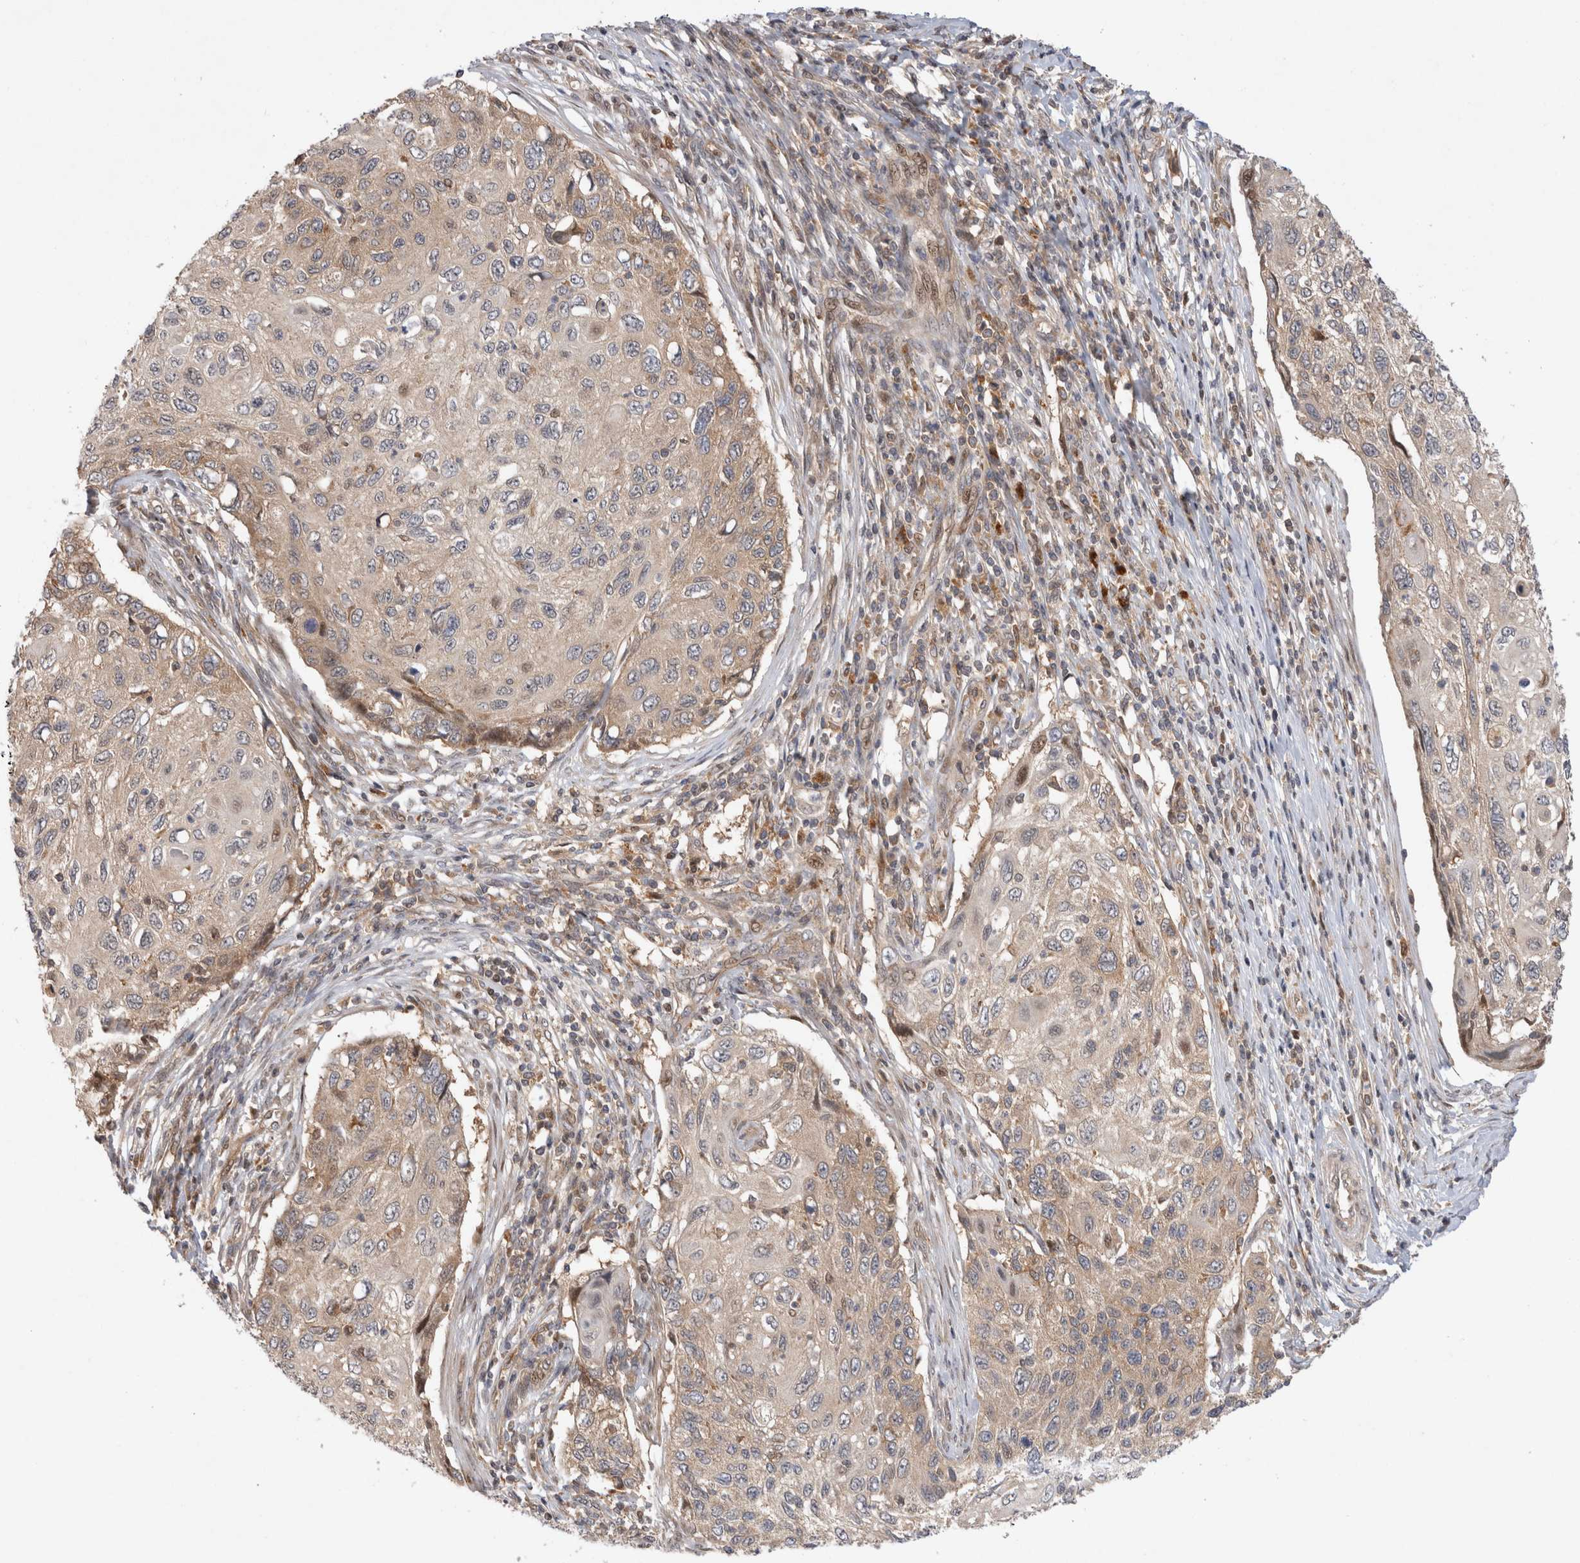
{"staining": {"intensity": "weak", "quantity": "<25%", "location": "cytoplasmic/membranous"}, "tissue": "cervical cancer", "cell_type": "Tumor cells", "image_type": "cancer", "snomed": [{"axis": "morphology", "description": "Squamous cell carcinoma, NOS"}, {"axis": "topography", "description": "Cervix"}], "caption": "An immunohistochemistry (IHC) photomicrograph of cervical squamous cell carcinoma is shown. There is no staining in tumor cells of cervical squamous cell carcinoma. (DAB (3,3'-diaminobenzidine) immunohistochemistry (IHC) visualized using brightfield microscopy, high magnification).", "gene": "HTT", "patient": {"sex": "female", "age": 70}}